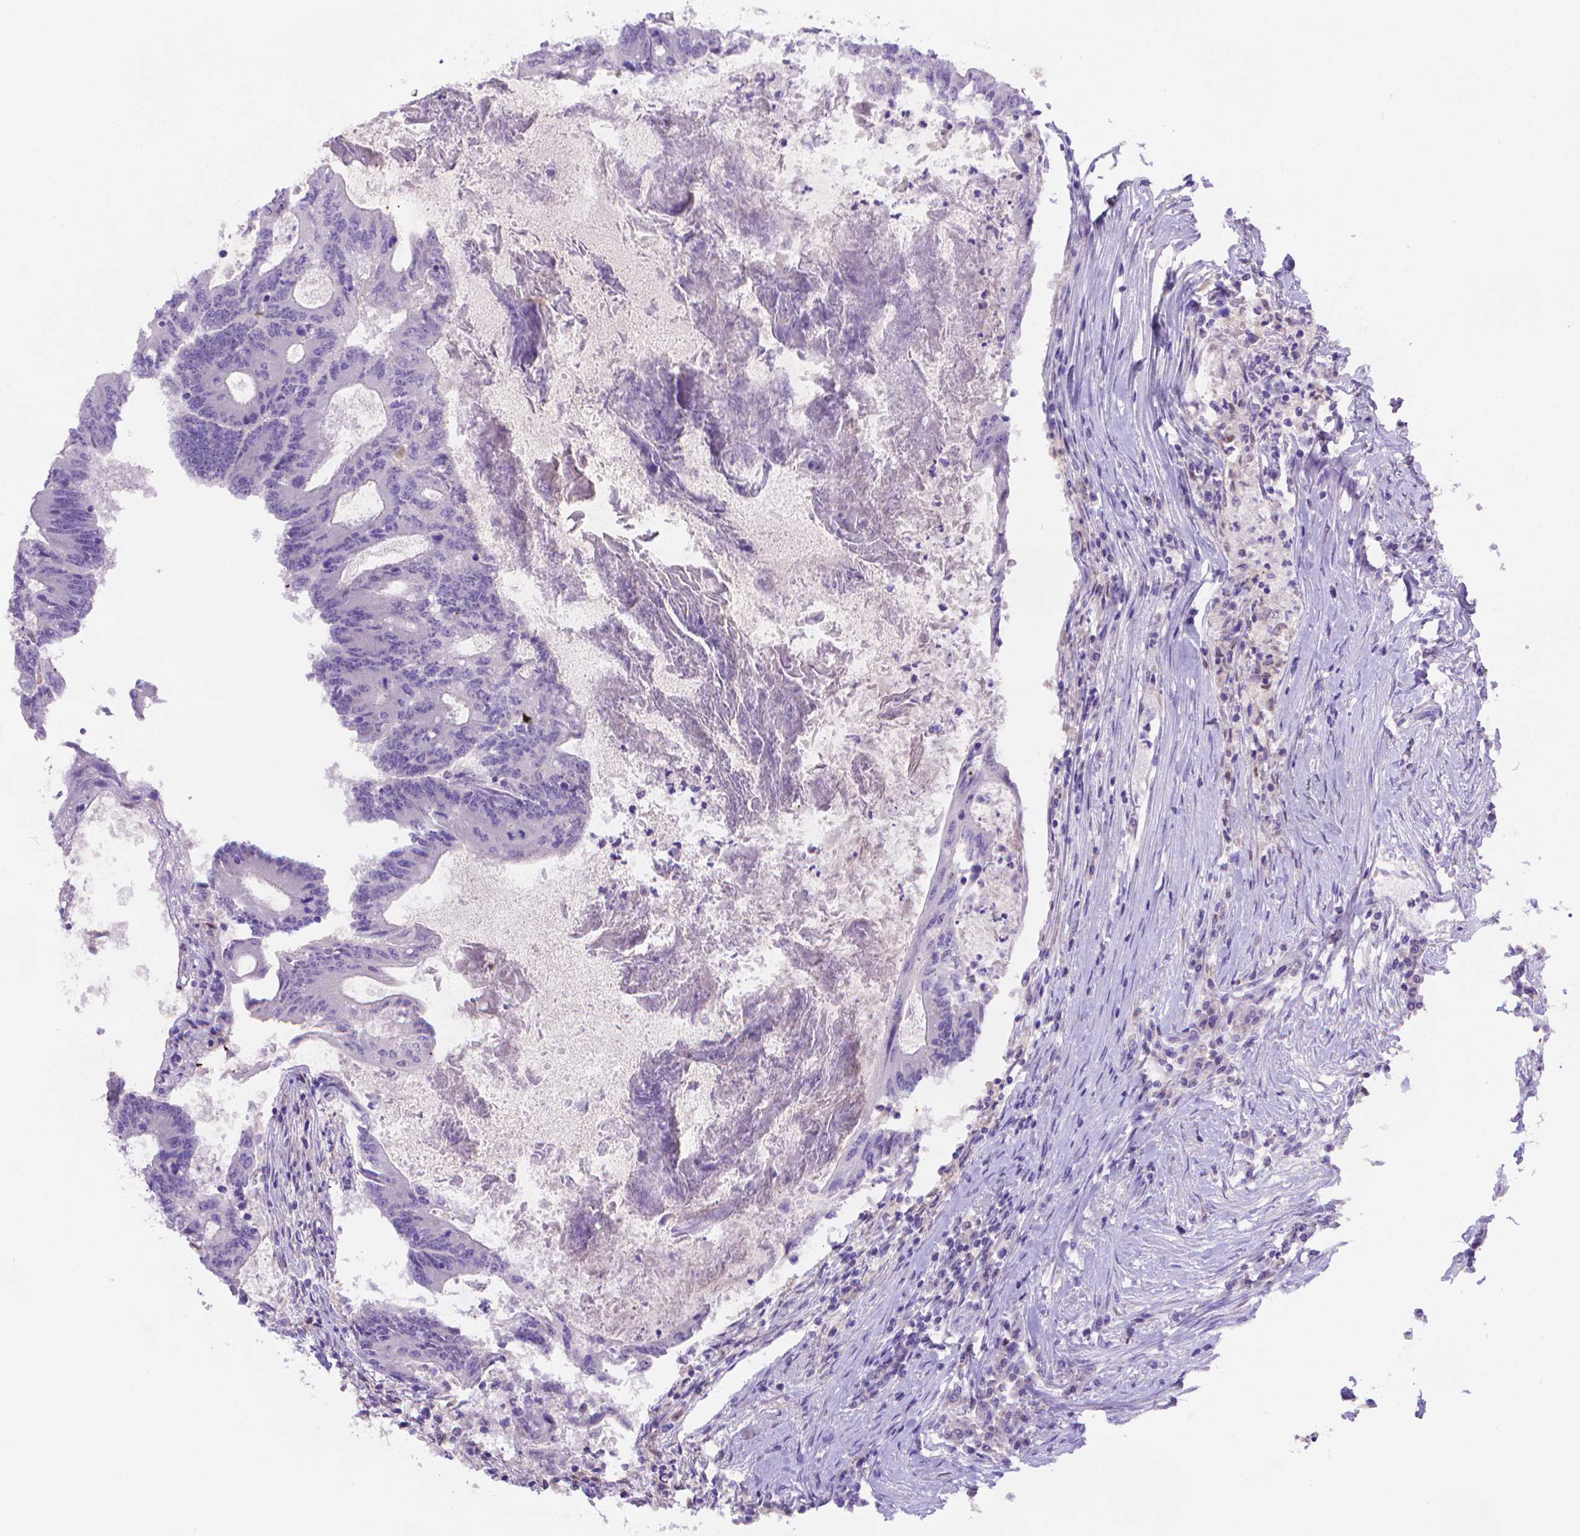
{"staining": {"intensity": "negative", "quantity": "none", "location": "none"}, "tissue": "colorectal cancer", "cell_type": "Tumor cells", "image_type": "cancer", "snomed": [{"axis": "morphology", "description": "Adenocarcinoma, NOS"}, {"axis": "topography", "description": "Colon"}], "caption": "The immunohistochemistry photomicrograph has no significant positivity in tumor cells of adenocarcinoma (colorectal) tissue. The staining was performed using DAB (3,3'-diaminobenzidine) to visualize the protein expression in brown, while the nuclei were stained in blue with hematoxylin (Magnification: 20x).", "gene": "FGD2", "patient": {"sex": "female", "age": 70}}